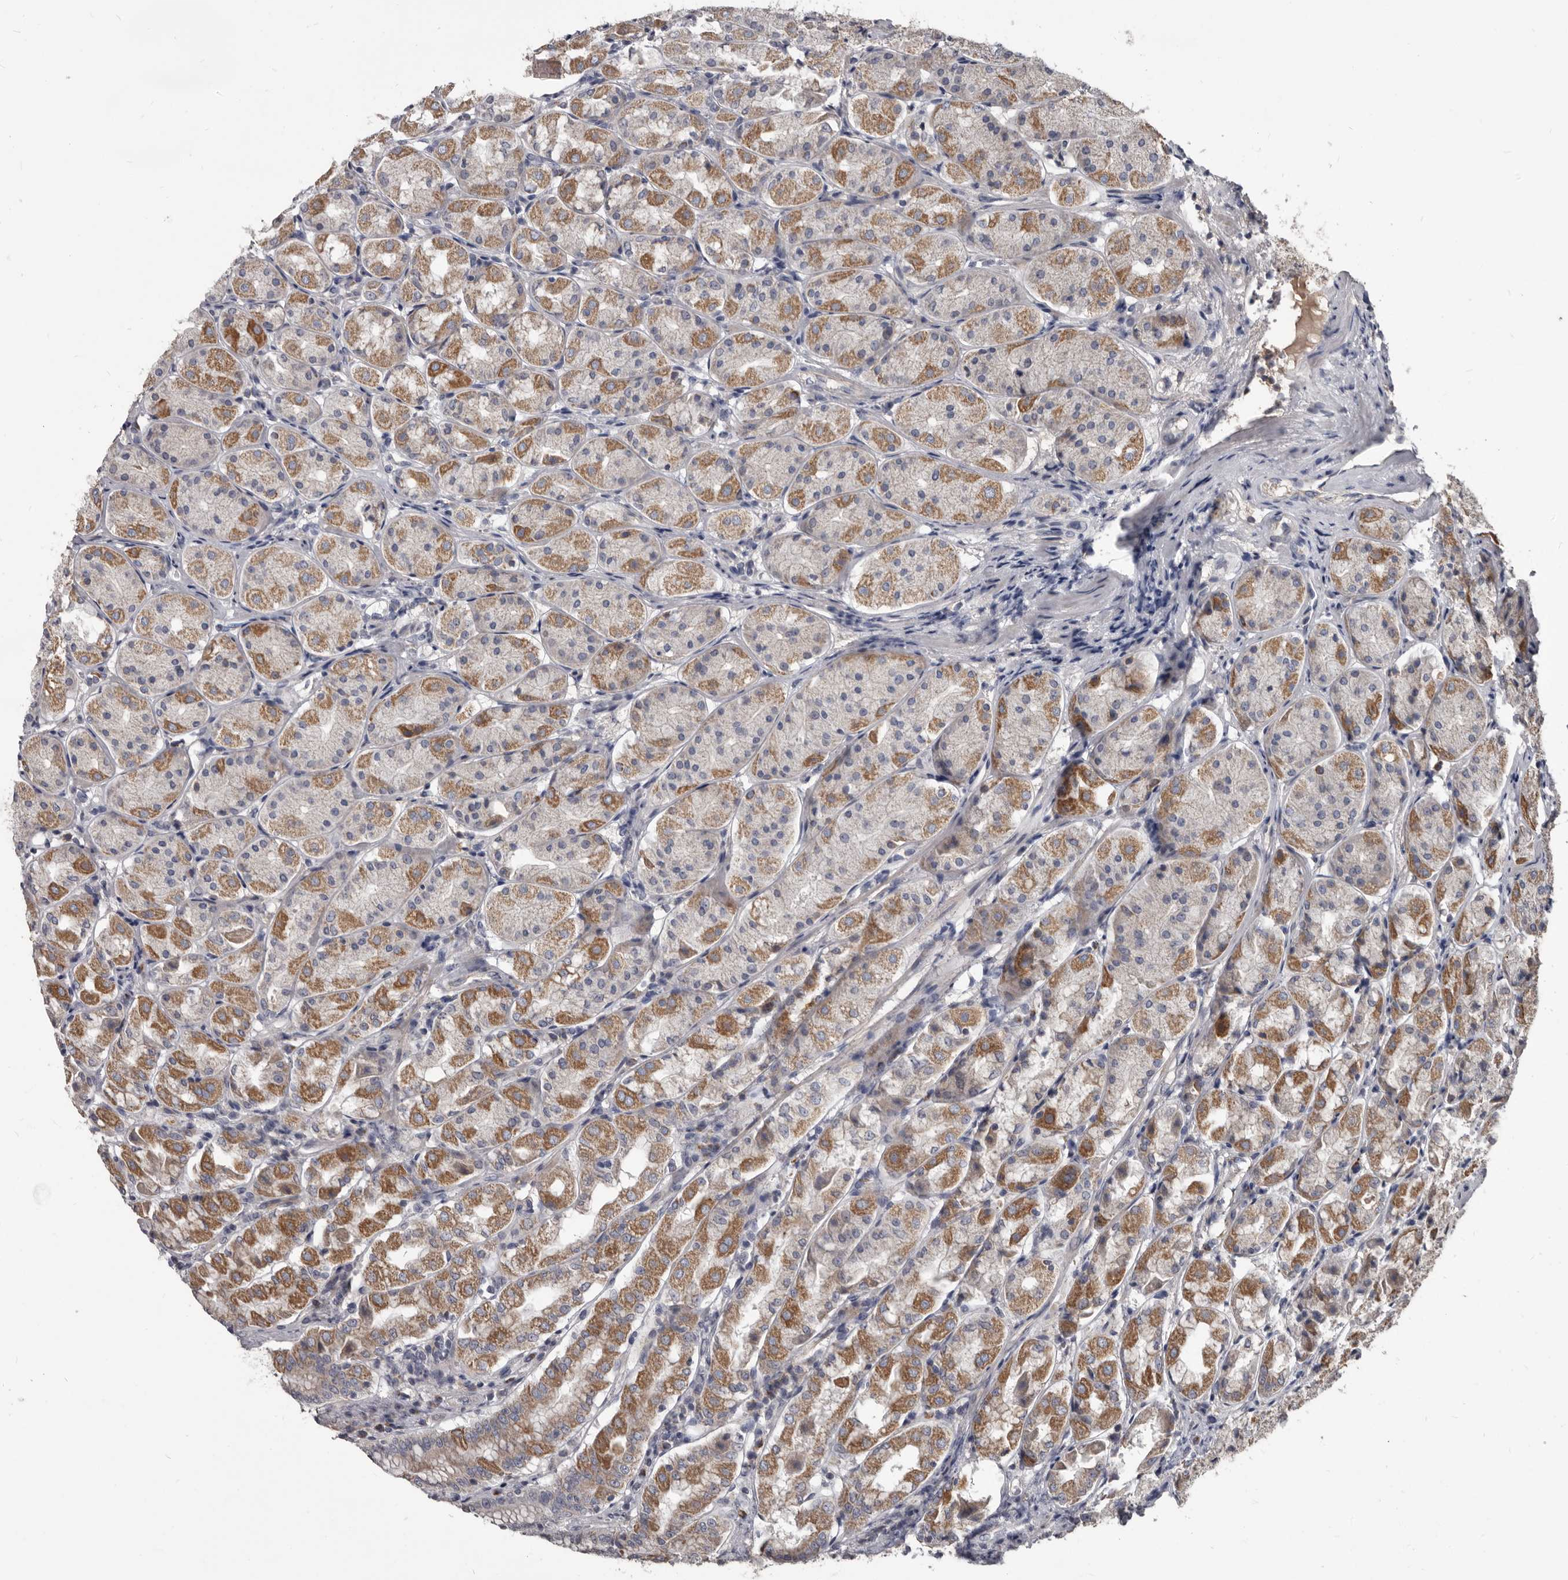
{"staining": {"intensity": "moderate", "quantity": "<25%", "location": "cytoplasmic/membranous"}, "tissue": "stomach", "cell_type": "Glandular cells", "image_type": "normal", "snomed": [{"axis": "morphology", "description": "Normal tissue, NOS"}, {"axis": "topography", "description": "Stomach"}, {"axis": "topography", "description": "Stomach, lower"}], "caption": "Glandular cells display low levels of moderate cytoplasmic/membranous expression in about <25% of cells in unremarkable human stomach.", "gene": "ALDH5A1", "patient": {"sex": "female", "age": 56}}